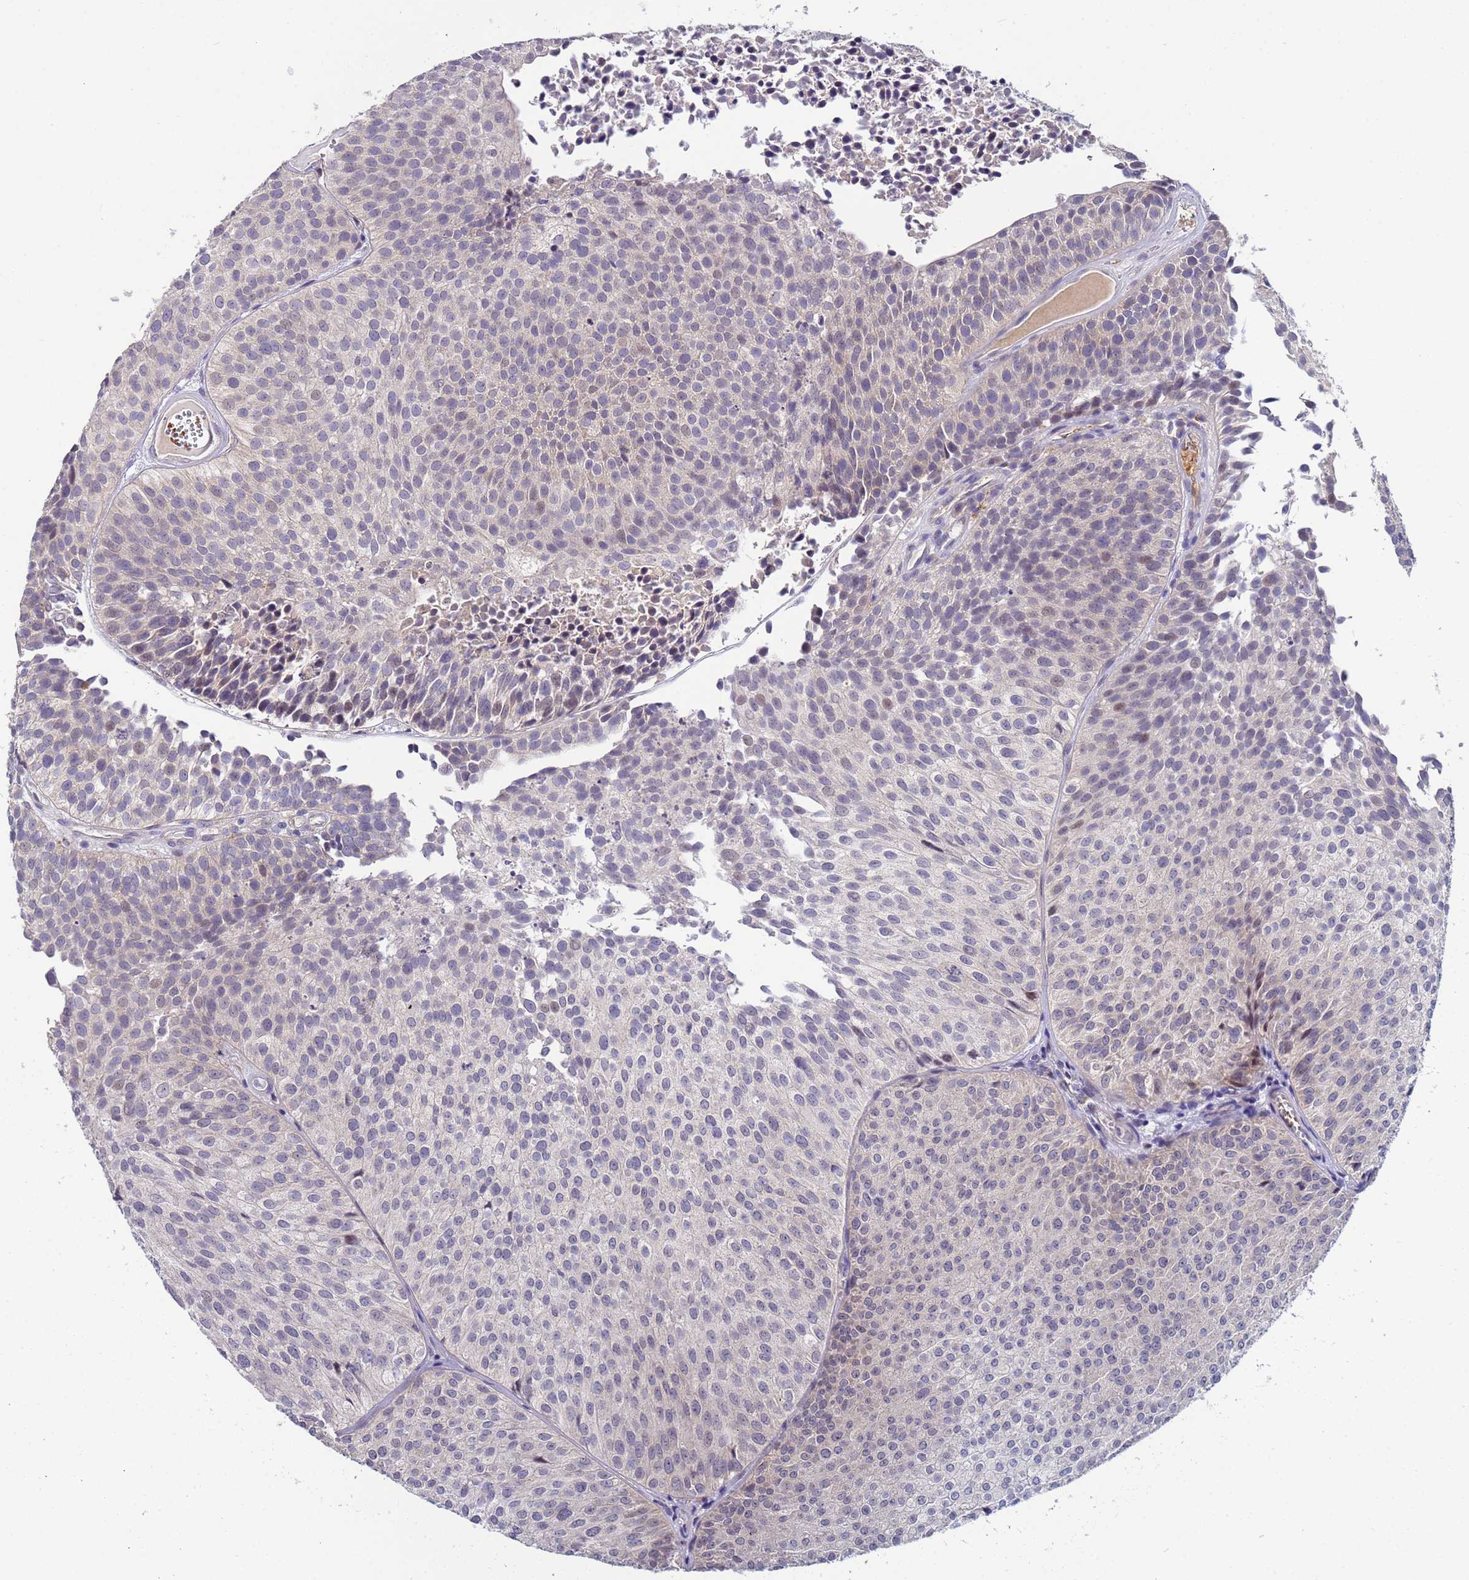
{"staining": {"intensity": "weak", "quantity": "<25%", "location": "nuclear"}, "tissue": "urothelial cancer", "cell_type": "Tumor cells", "image_type": "cancer", "snomed": [{"axis": "morphology", "description": "Urothelial carcinoma, Low grade"}, {"axis": "topography", "description": "Urinary bladder"}], "caption": "Tumor cells are negative for protein expression in human urothelial cancer.", "gene": "CLHC1", "patient": {"sex": "male", "age": 84}}